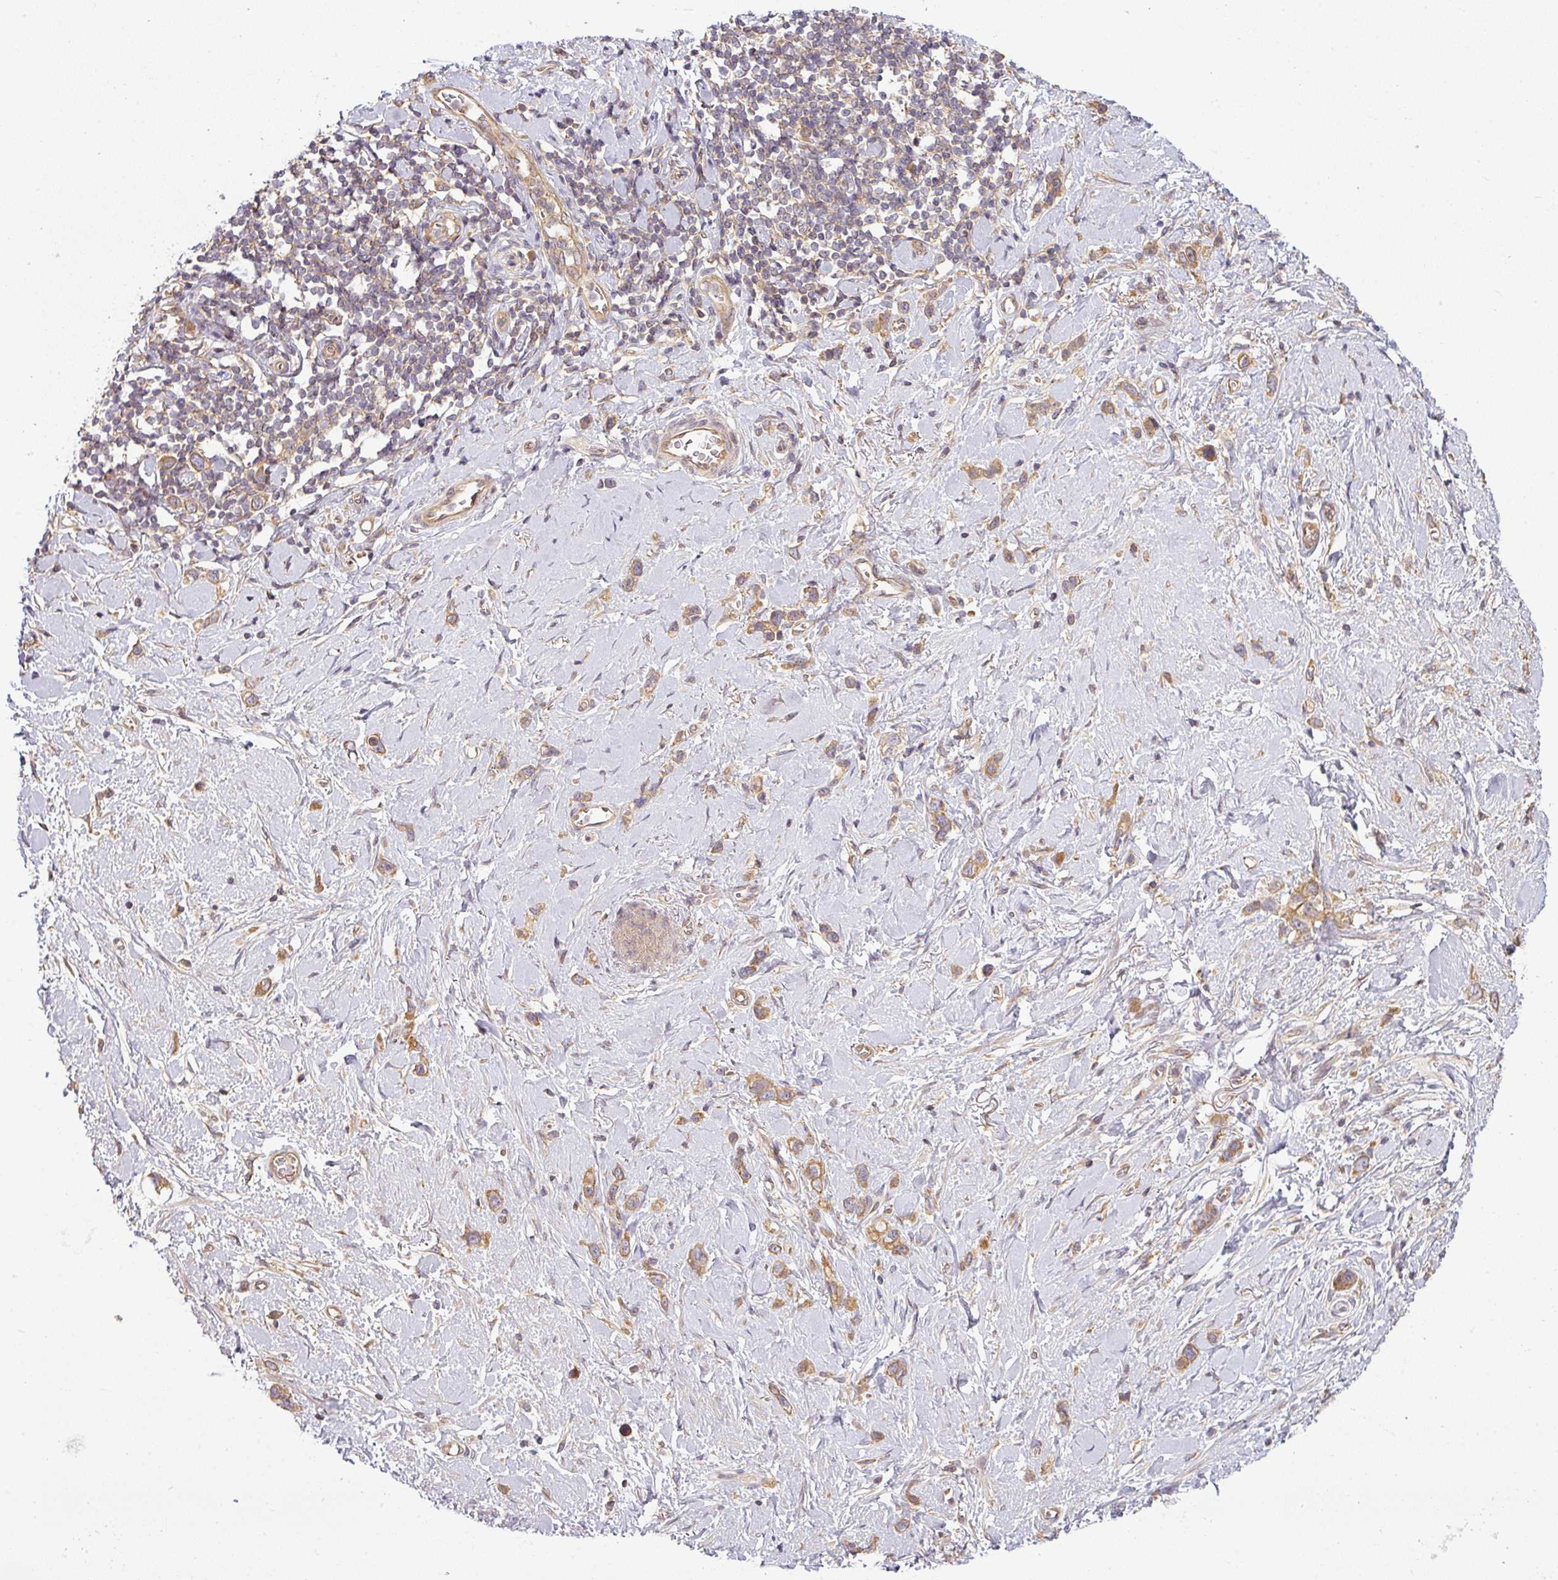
{"staining": {"intensity": "moderate", "quantity": ">75%", "location": "cytoplasmic/membranous"}, "tissue": "stomach cancer", "cell_type": "Tumor cells", "image_type": "cancer", "snomed": [{"axis": "morphology", "description": "Adenocarcinoma, NOS"}, {"axis": "topography", "description": "Stomach"}], "caption": "An IHC photomicrograph of tumor tissue is shown. Protein staining in brown highlights moderate cytoplasmic/membranous positivity in stomach cancer within tumor cells.", "gene": "RNF31", "patient": {"sex": "female", "age": 65}}